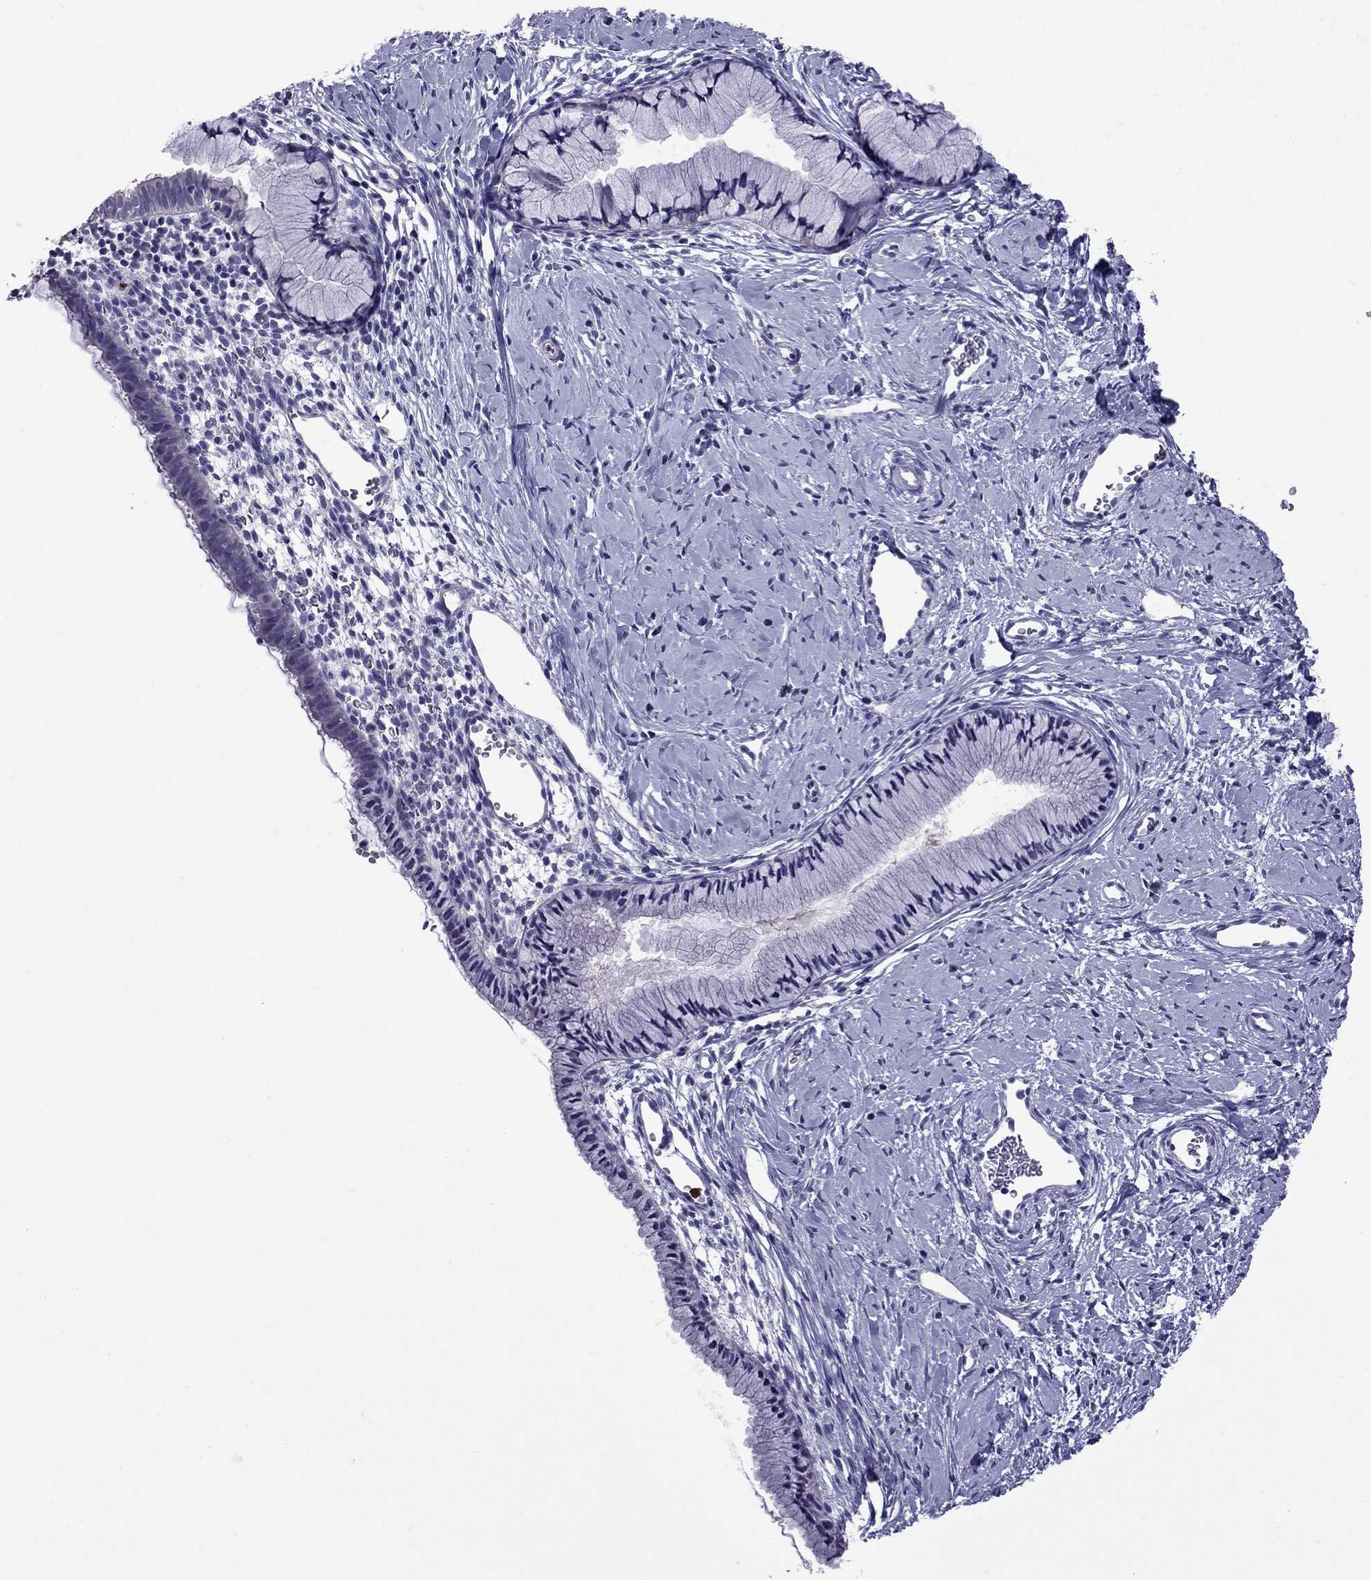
{"staining": {"intensity": "negative", "quantity": "none", "location": "none"}, "tissue": "cervix", "cell_type": "Glandular cells", "image_type": "normal", "snomed": [{"axis": "morphology", "description": "Normal tissue, NOS"}, {"axis": "topography", "description": "Cervix"}], "caption": "DAB (3,3'-diaminobenzidine) immunohistochemical staining of normal cervix displays no significant positivity in glandular cells.", "gene": "OLFM4", "patient": {"sex": "female", "age": 40}}